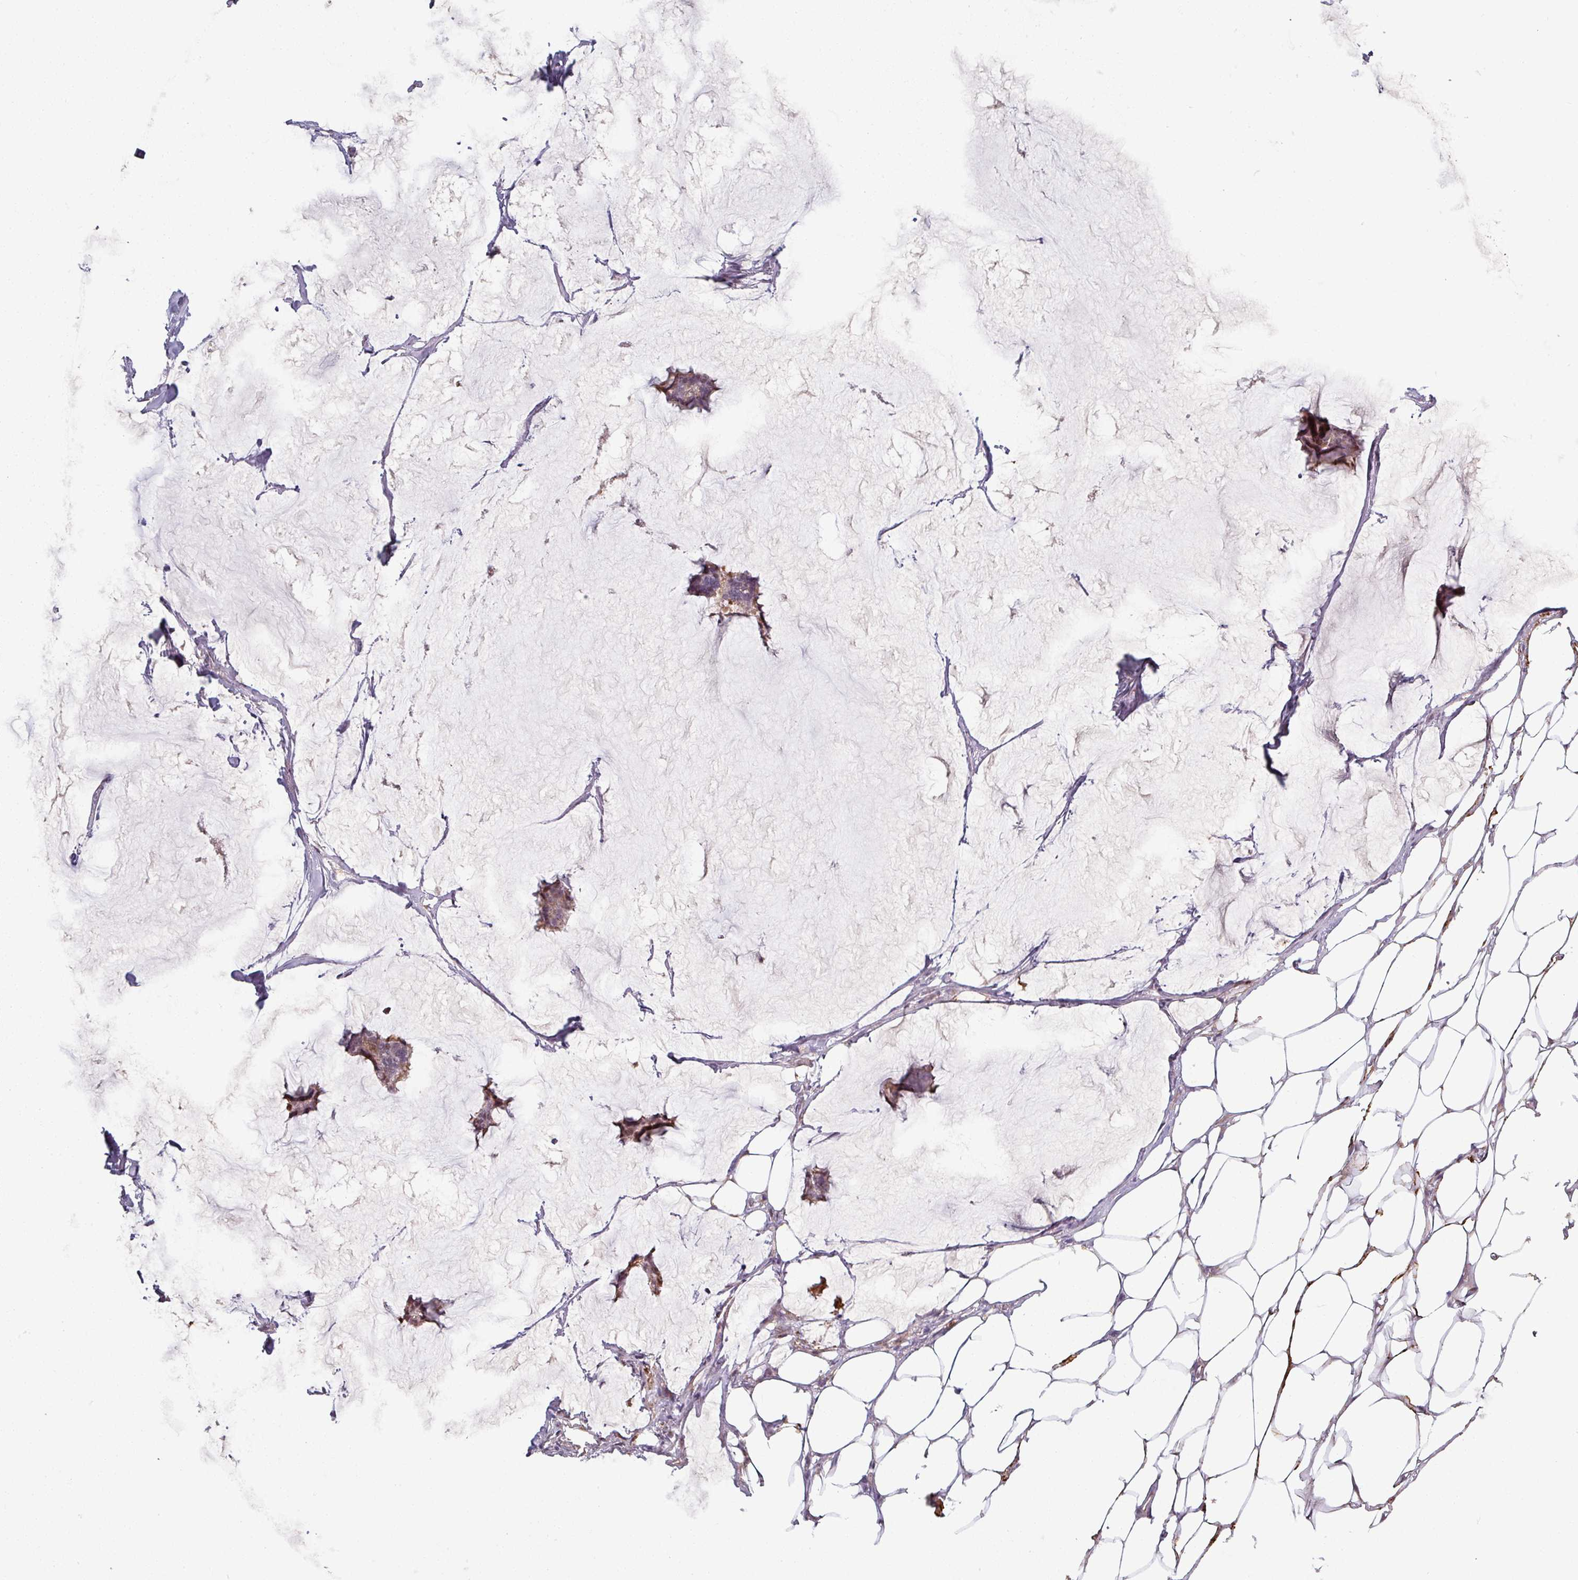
{"staining": {"intensity": "weak", "quantity": ">75%", "location": "cytoplasmic/membranous"}, "tissue": "breast cancer", "cell_type": "Tumor cells", "image_type": "cancer", "snomed": [{"axis": "morphology", "description": "Duct carcinoma"}, {"axis": "topography", "description": "Breast"}], "caption": "There is low levels of weak cytoplasmic/membranous positivity in tumor cells of breast intraductal carcinoma, as demonstrated by immunohistochemical staining (brown color).", "gene": "C2orf16", "patient": {"sex": "female", "age": 93}}